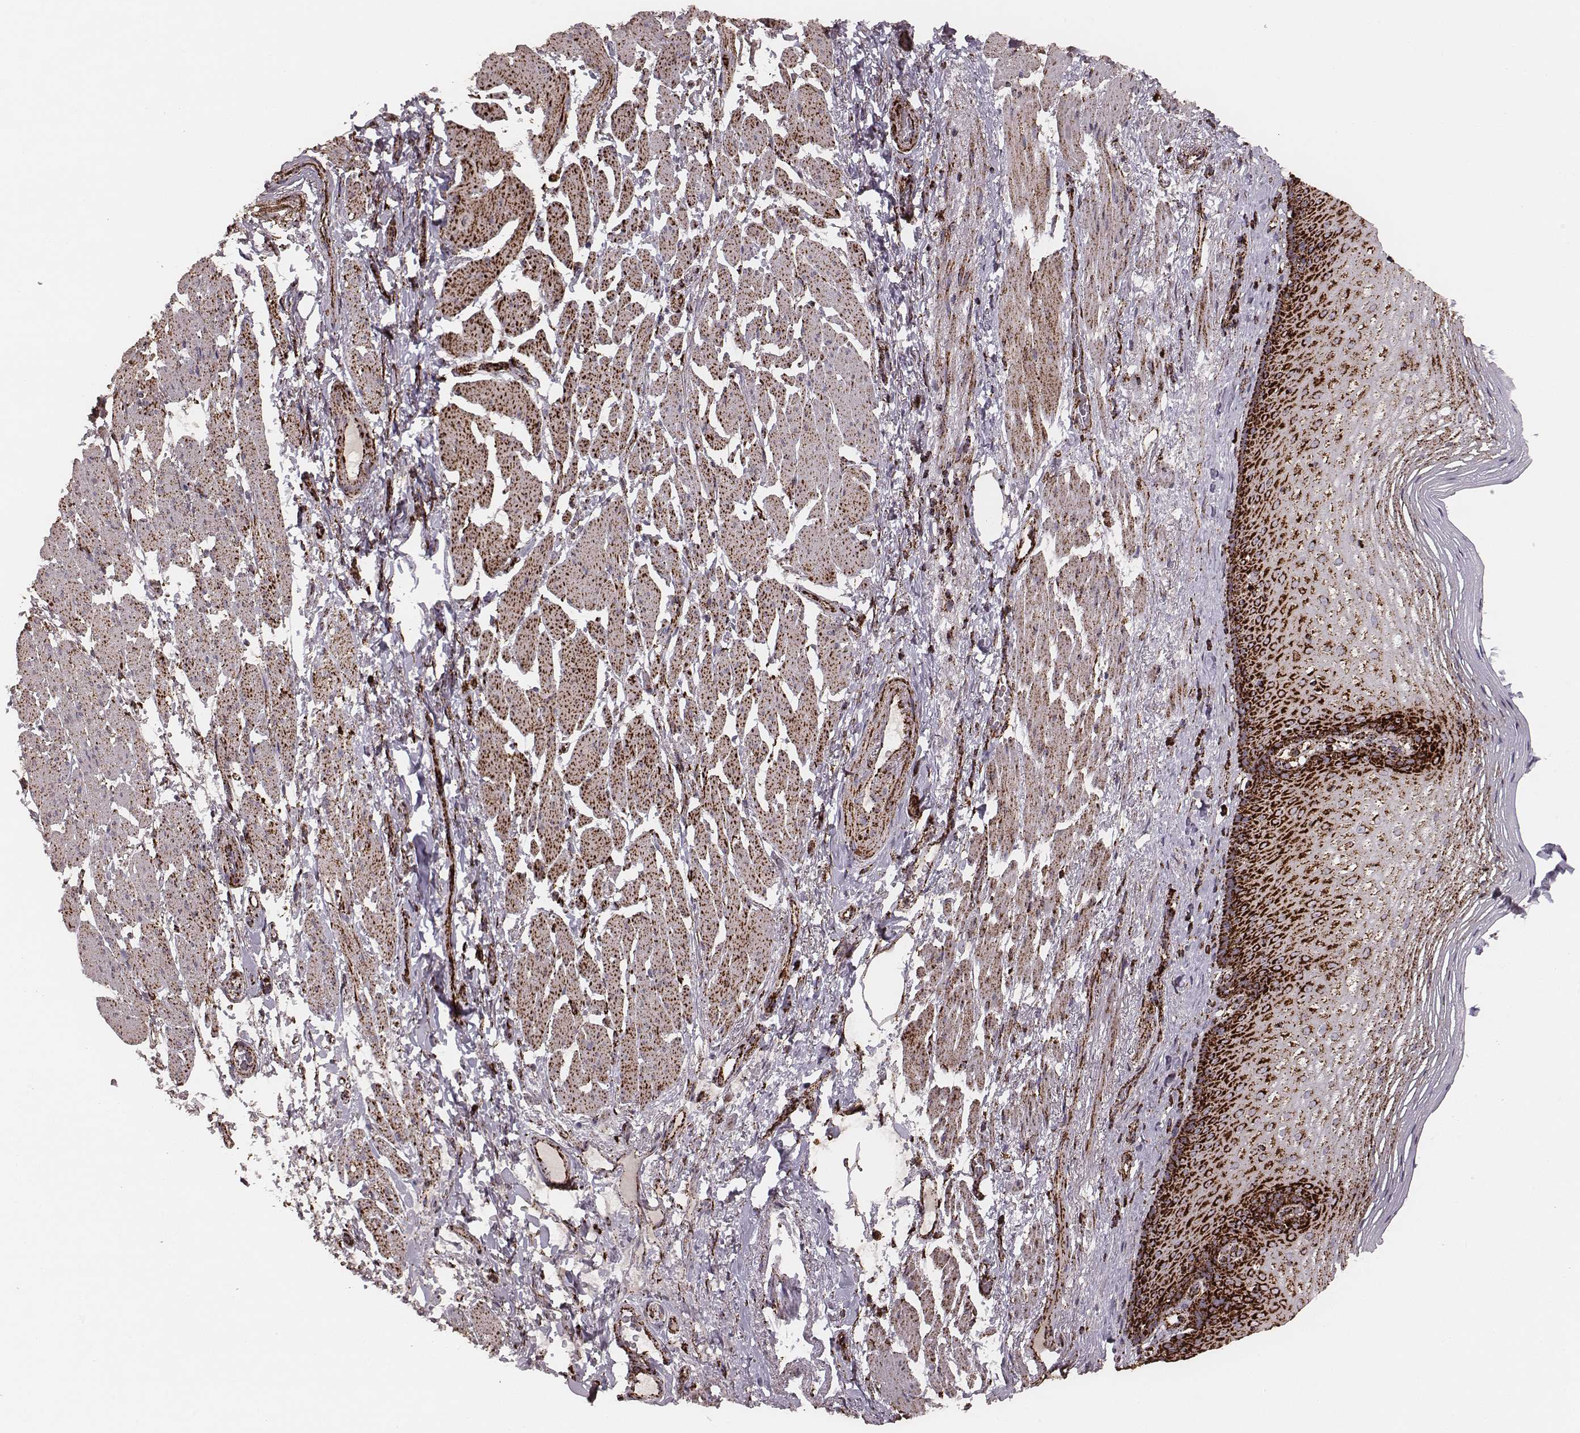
{"staining": {"intensity": "strong", "quantity": ">75%", "location": "cytoplasmic/membranous"}, "tissue": "esophagus", "cell_type": "Squamous epithelial cells", "image_type": "normal", "snomed": [{"axis": "morphology", "description": "Normal tissue, NOS"}, {"axis": "topography", "description": "Esophagus"}], "caption": "Esophagus stained for a protein (brown) reveals strong cytoplasmic/membranous positive expression in about >75% of squamous epithelial cells.", "gene": "TUFM", "patient": {"sex": "male", "age": 76}}